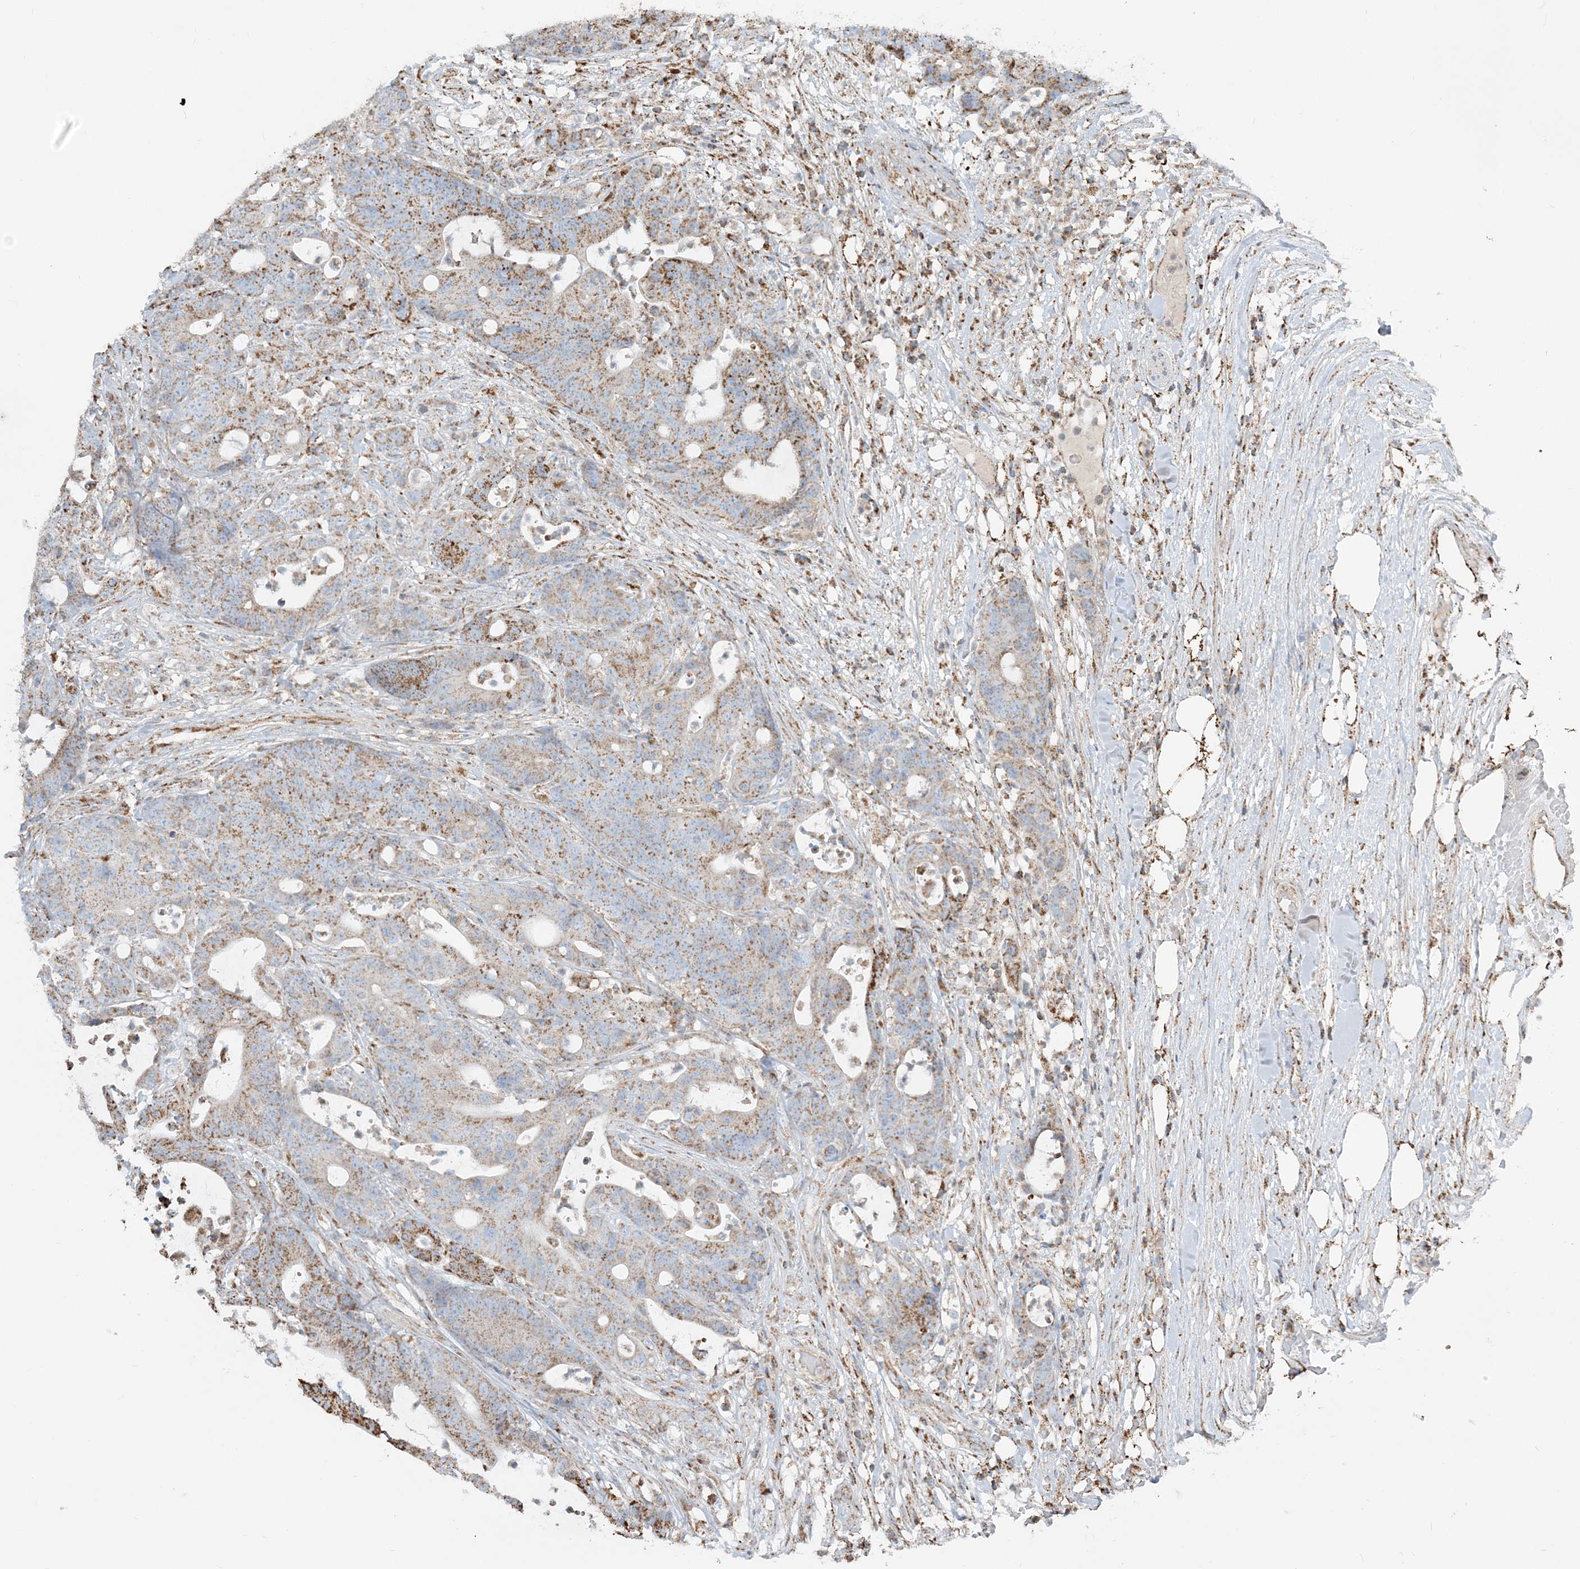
{"staining": {"intensity": "moderate", "quantity": ">75%", "location": "cytoplasmic/membranous"}, "tissue": "colorectal cancer", "cell_type": "Tumor cells", "image_type": "cancer", "snomed": [{"axis": "morphology", "description": "Adenocarcinoma, NOS"}, {"axis": "topography", "description": "Colon"}], "caption": "High-power microscopy captured an IHC image of colorectal adenocarcinoma, revealing moderate cytoplasmic/membranous positivity in approximately >75% of tumor cells.", "gene": "RAB11FIP3", "patient": {"sex": "female", "age": 84}}